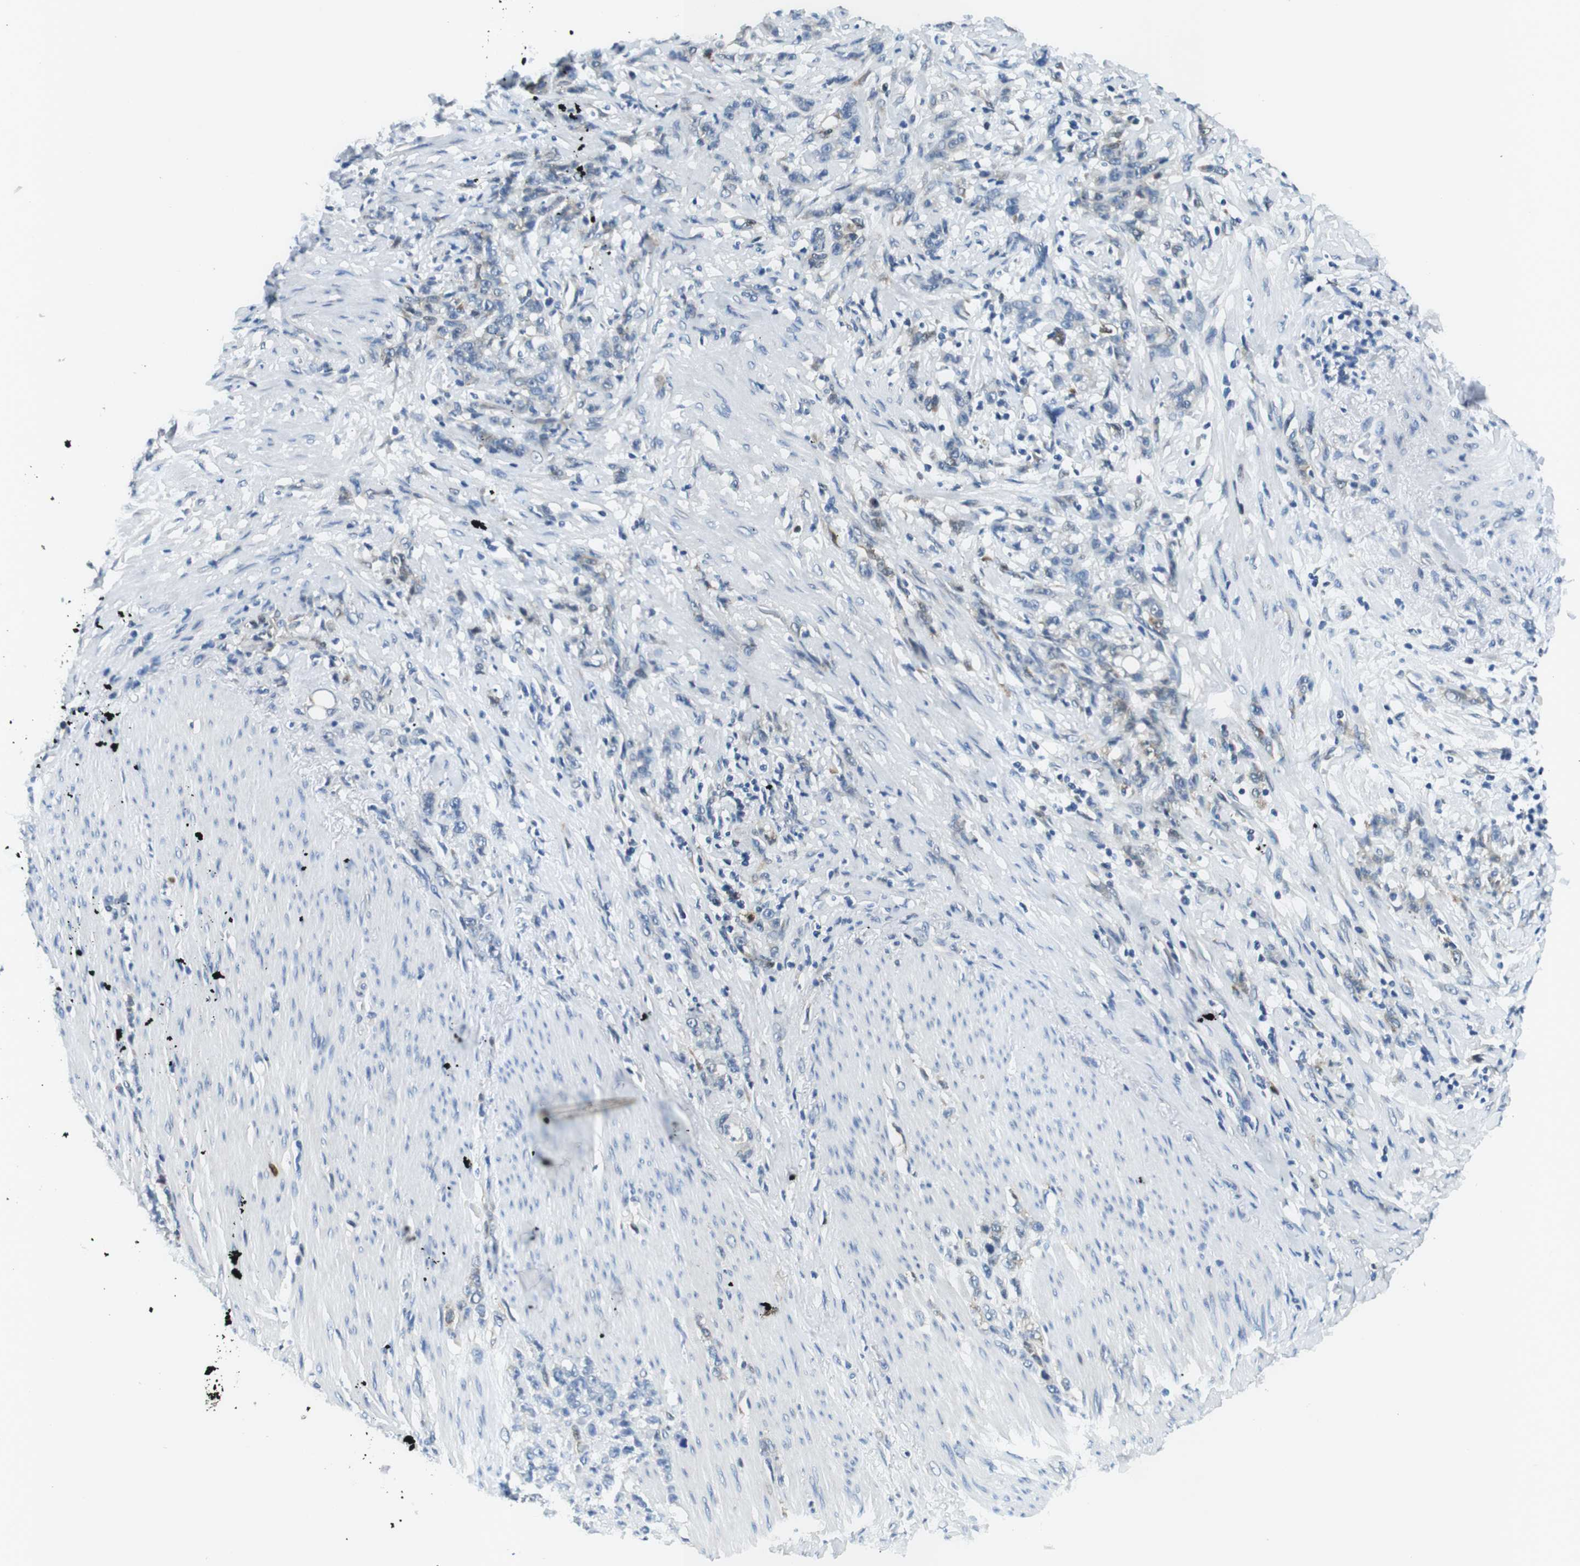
{"staining": {"intensity": "negative", "quantity": "none", "location": "none"}, "tissue": "stomach cancer", "cell_type": "Tumor cells", "image_type": "cancer", "snomed": [{"axis": "morphology", "description": "Adenocarcinoma, NOS"}, {"axis": "topography", "description": "Stomach, lower"}], "caption": "High magnification brightfield microscopy of adenocarcinoma (stomach) stained with DAB (3,3'-diaminobenzidine) (brown) and counterstained with hematoxylin (blue): tumor cells show no significant staining. (DAB (3,3'-diaminobenzidine) immunohistochemistry with hematoxylin counter stain).", "gene": "PHLDA1", "patient": {"sex": "male", "age": 88}}